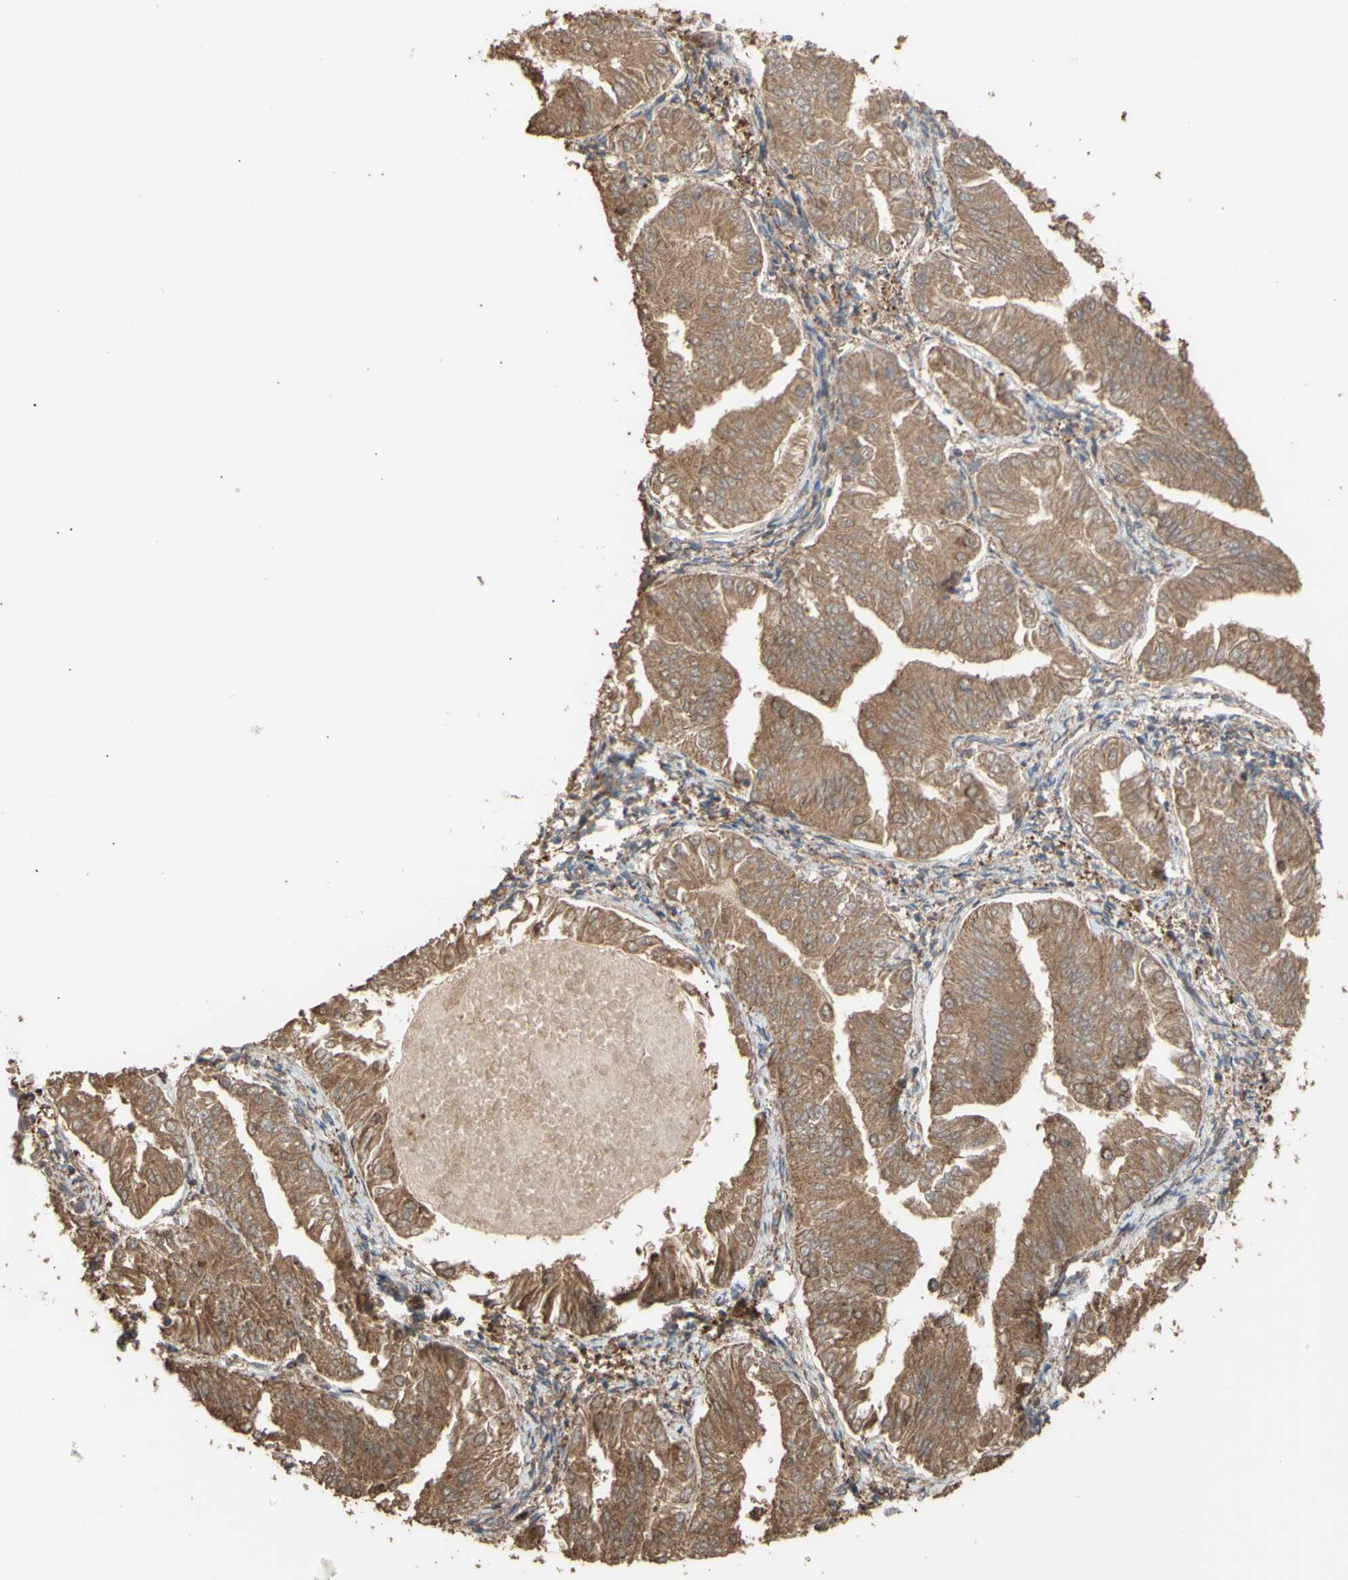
{"staining": {"intensity": "moderate", "quantity": ">75%", "location": "cytoplasmic/membranous"}, "tissue": "endometrial cancer", "cell_type": "Tumor cells", "image_type": "cancer", "snomed": [{"axis": "morphology", "description": "Adenocarcinoma, NOS"}, {"axis": "topography", "description": "Endometrium"}], "caption": "DAB (3,3'-diaminobenzidine) immunohistochemical staining of human endometrial adenocarcinoma displays moderate cytoplasmic/membranous protein staining in about >75% of tumor cells.", "gene": "ALDH9A1", "patient": {"sex": "female", "age": 53}}